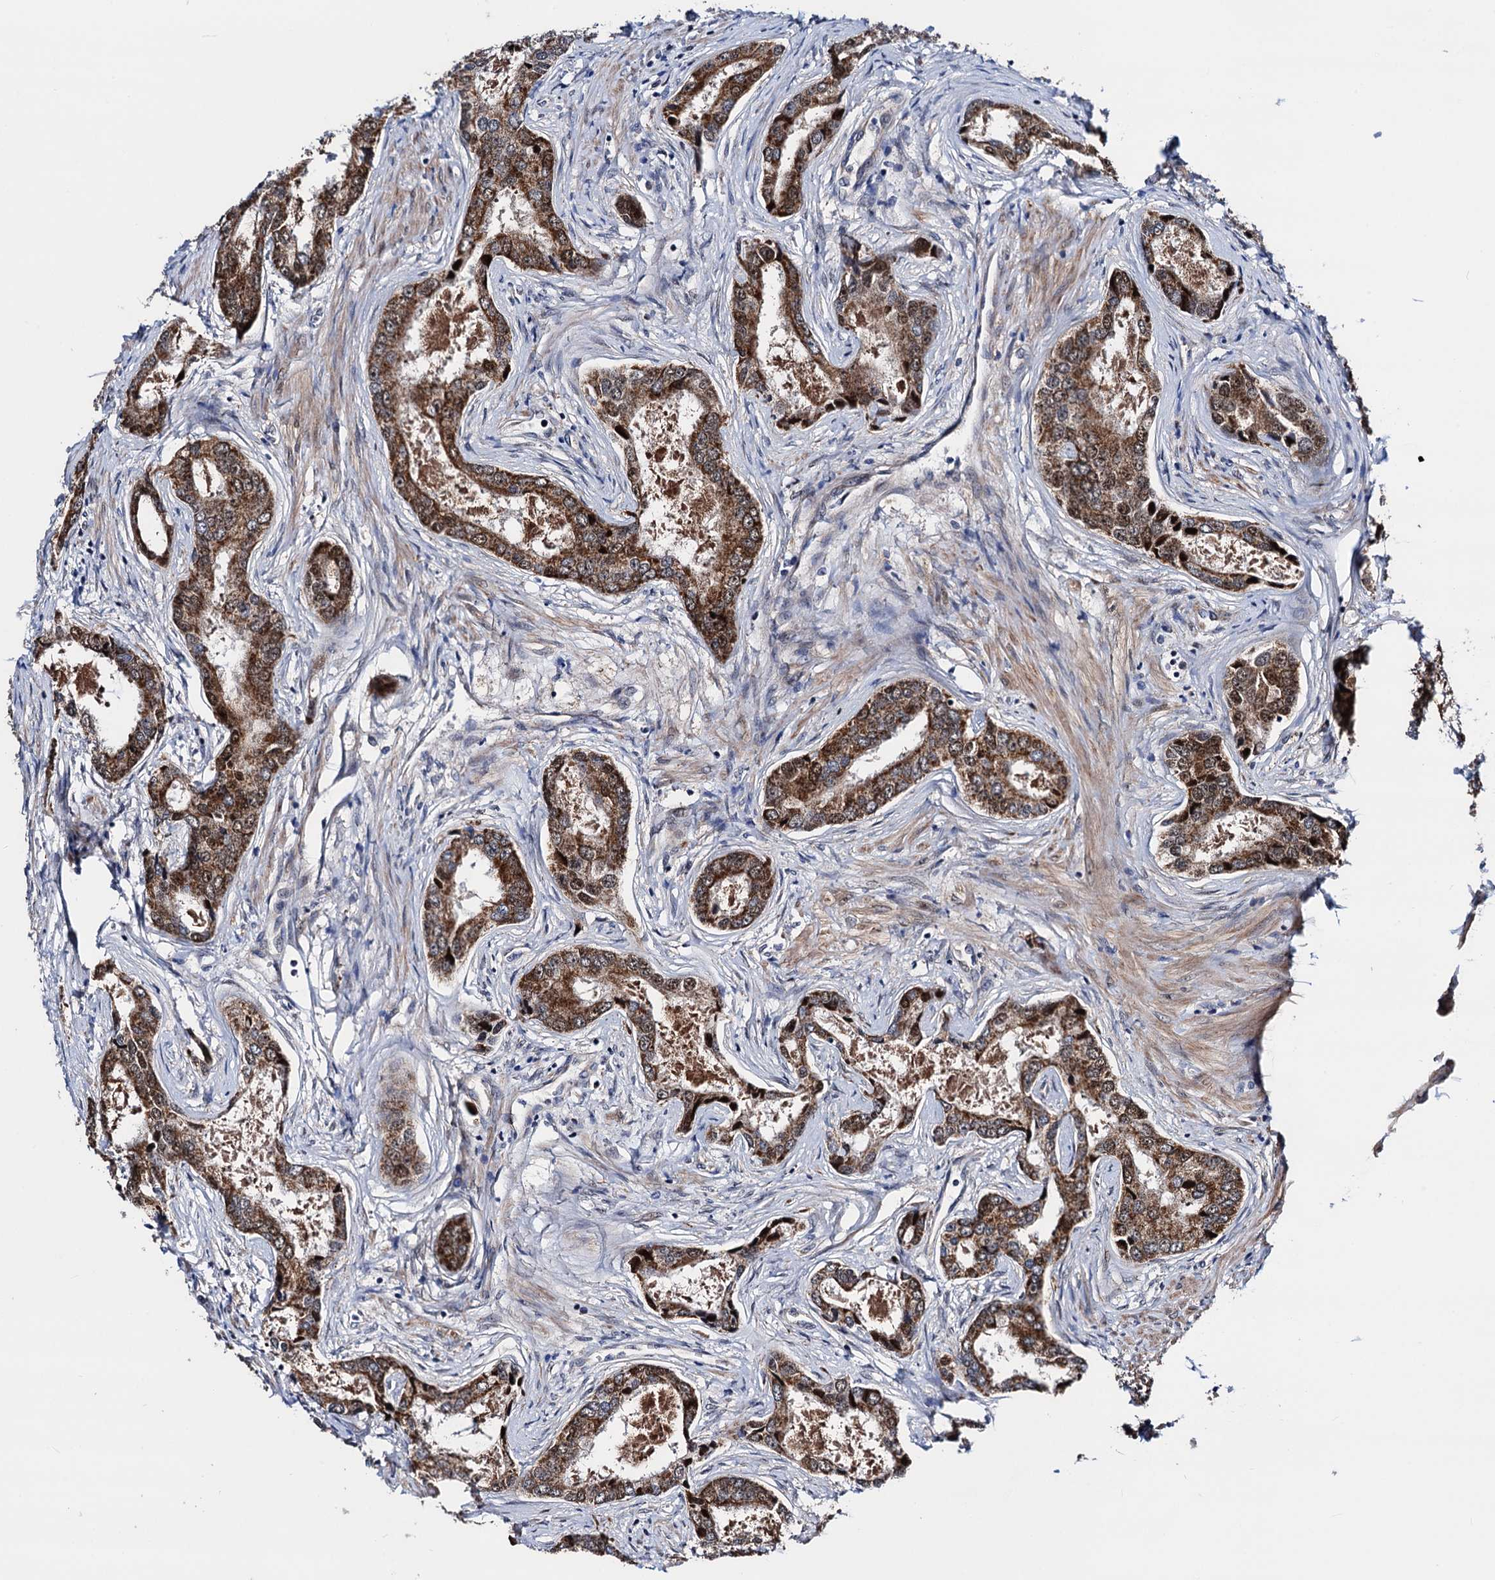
{"staining": {"intensity": "strong", "quantity": ">75%", "location": "cytoplasmic/membranous,nuclear"}, "tissue": "prostate cancer", "cell_type": "Tumor cells", "image_type": "cancer", "snomed": [{"axis": "morphology", "description": "Adenocarcinoma, Low grade"}, {"axis": "topography", "description": "Prostate"}], "caption": "There is high levels of strong cytoplasmic/membranous and nuclear staining in tumor cells of prostate low-grade adenocarcinoma, as demonstrated by immunohistochemical staining (brown color).", "gene": "COA4", "patient": {"sex": "male", "age": 68}}